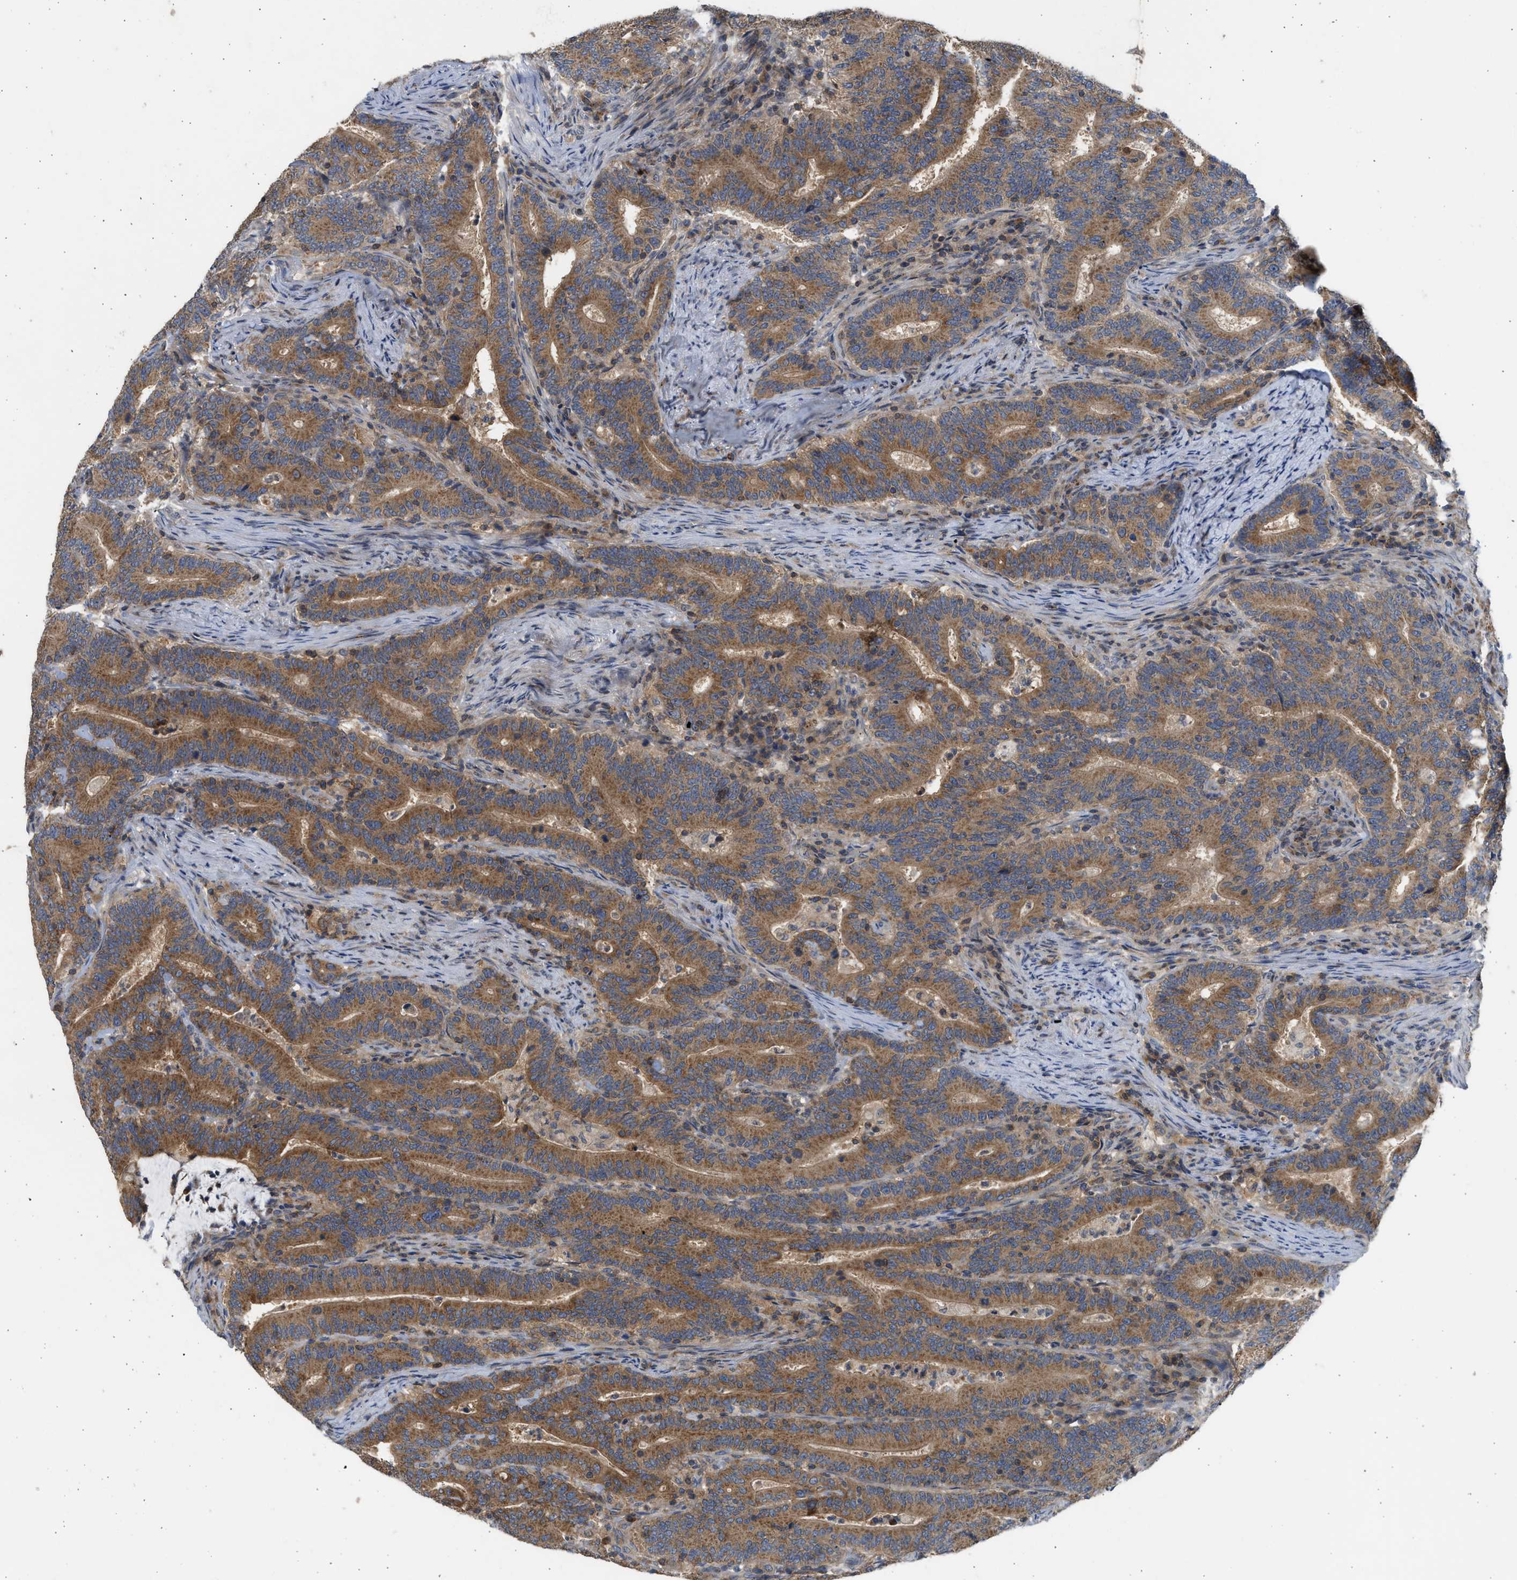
{"staining": {"intensity": "moderate", "quantity": ">75%", "location": "cytoplasmic/membranous"}, "tissue": "colorectal cancer", "cell_type": "Tumor cells", "image_type": "cancer", "snomed": [{"axis": "morphology", "description": "Adenocarcinoma, NOS"}, {"axis": "topography", "description": "Colon"}], "caption": "Human colorectal cancer stained for a protein (brown) demonstrates moderate cytoplasmic/membranous positive expression in about >75% of tumor cells.", "gene": "CYP1A1", "patient": {"sex": "female", "age": 66}}